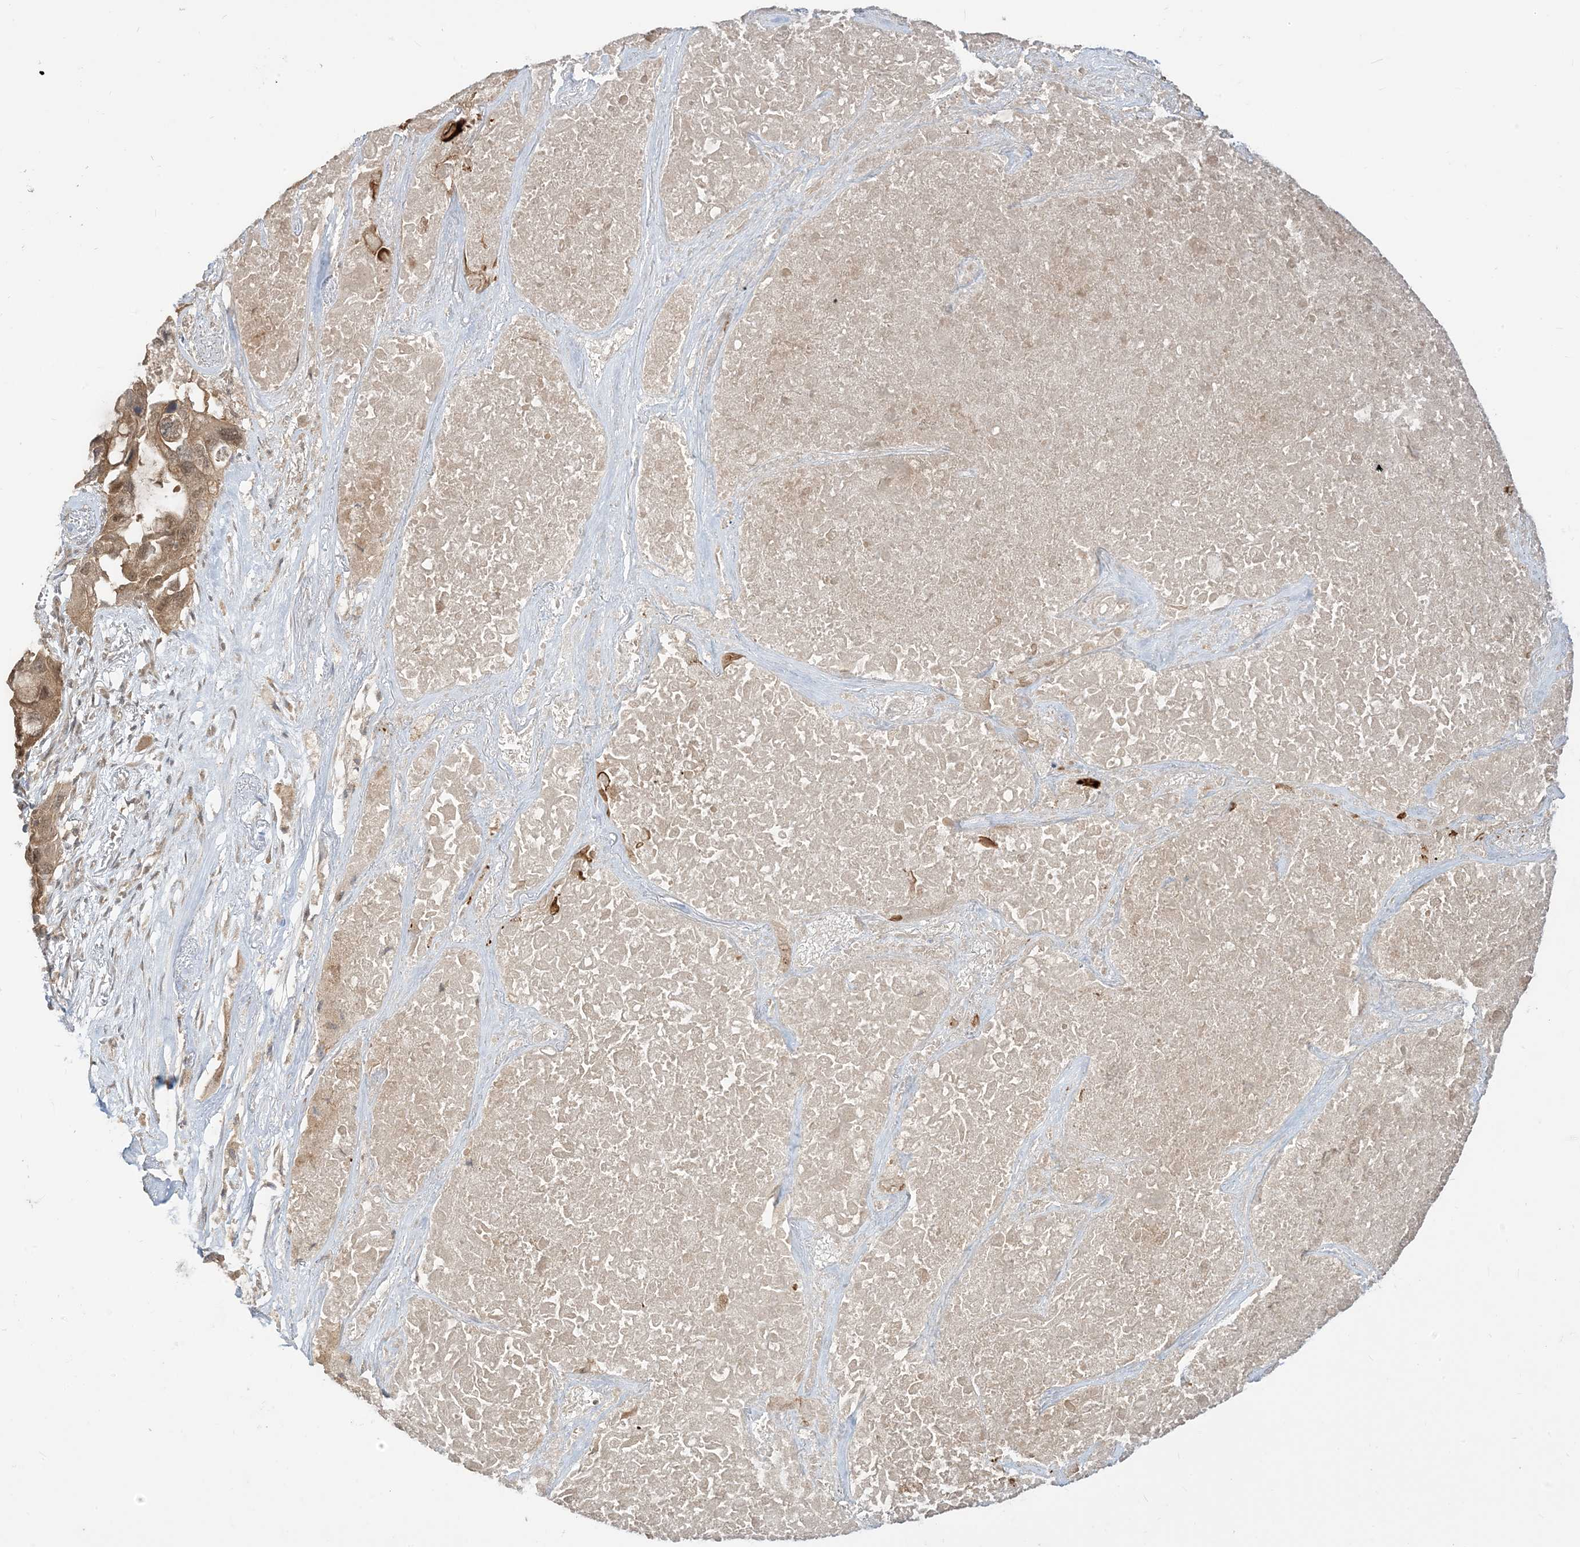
{"staining": {"intensity": "moderate", "quantity": ">75%", "location": "cytoplasmic/membranous,nuclear"}, "tissue": "lung cancer", "cell_type": "Tumor cells", "image_type": "cancer", "snomed": [{"axis": "morphology", "description": "Squamous cell carcinoma, NOS"}, {"axis": "topography", "description": "Lung"}], "caption": "Brown immunohistochemical staining in human lung cancer (squamous cell carcinoma) shows moderate cytoplasmic/membranous and nuclear expression in approximately >75% of tumor cells.", "gene": "TBCC", "patient": {"sex": "female", "age": 73}}